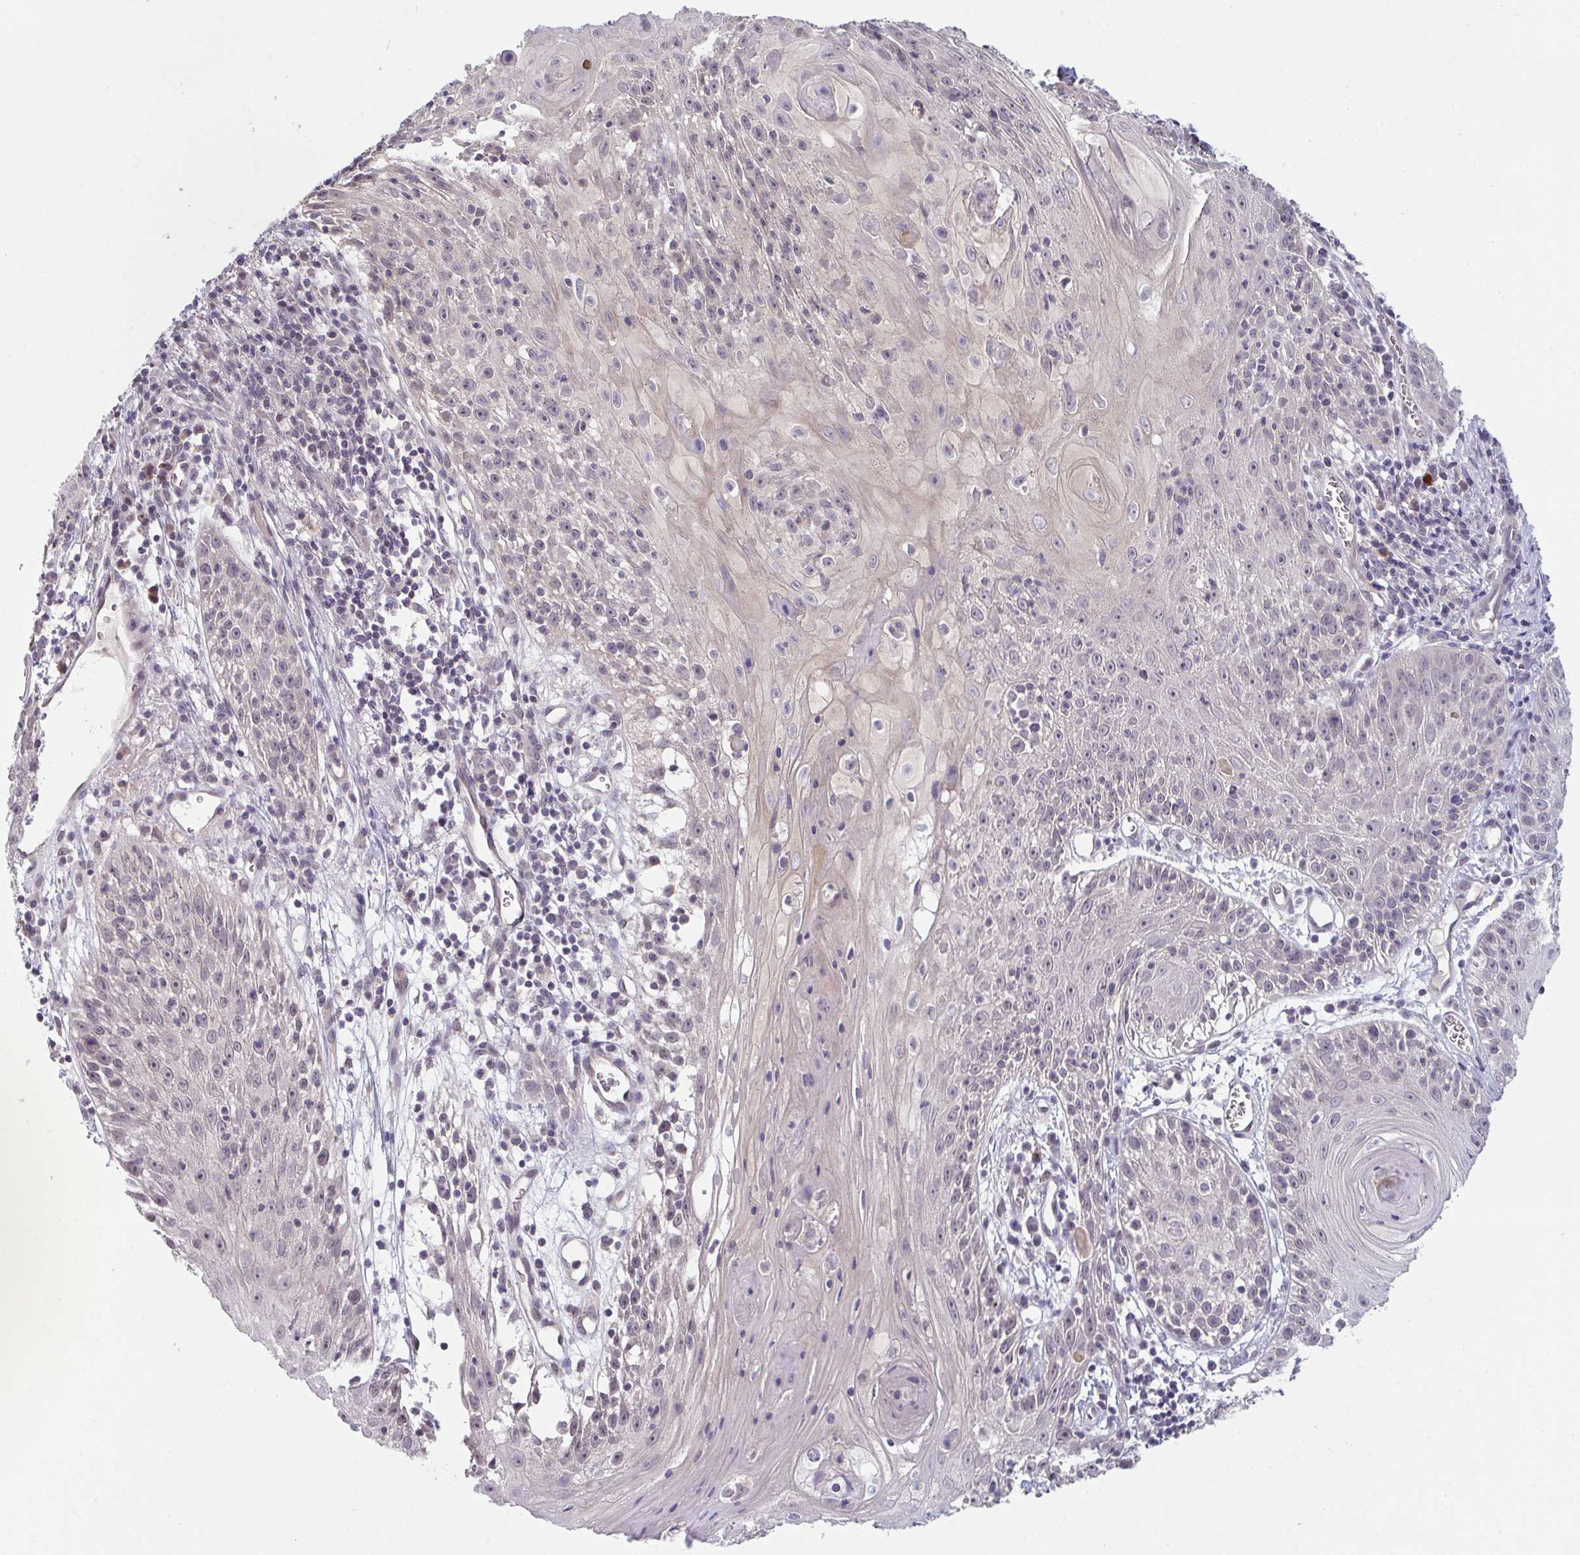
{"staining": {"intensity": "negative", "quantity": "none", "location": "none"}, "tissue": "skin cancer", "cell_type": "Tumor cells", "image_type": "cancer", "snomed": [{"axis": "morphology", "description": "Squamous cell carcinoma, NOS"}, {"axis": "topography", "description": "Skin"}, {"axis": "topography", "description": "Vulva"}], "caption": "The image reveals no staining of tumor cells in skin cancer. (DAB IHC, high magnification).", "gene": "ZNF214", "patient": {"sex": "female", "age": 76}}